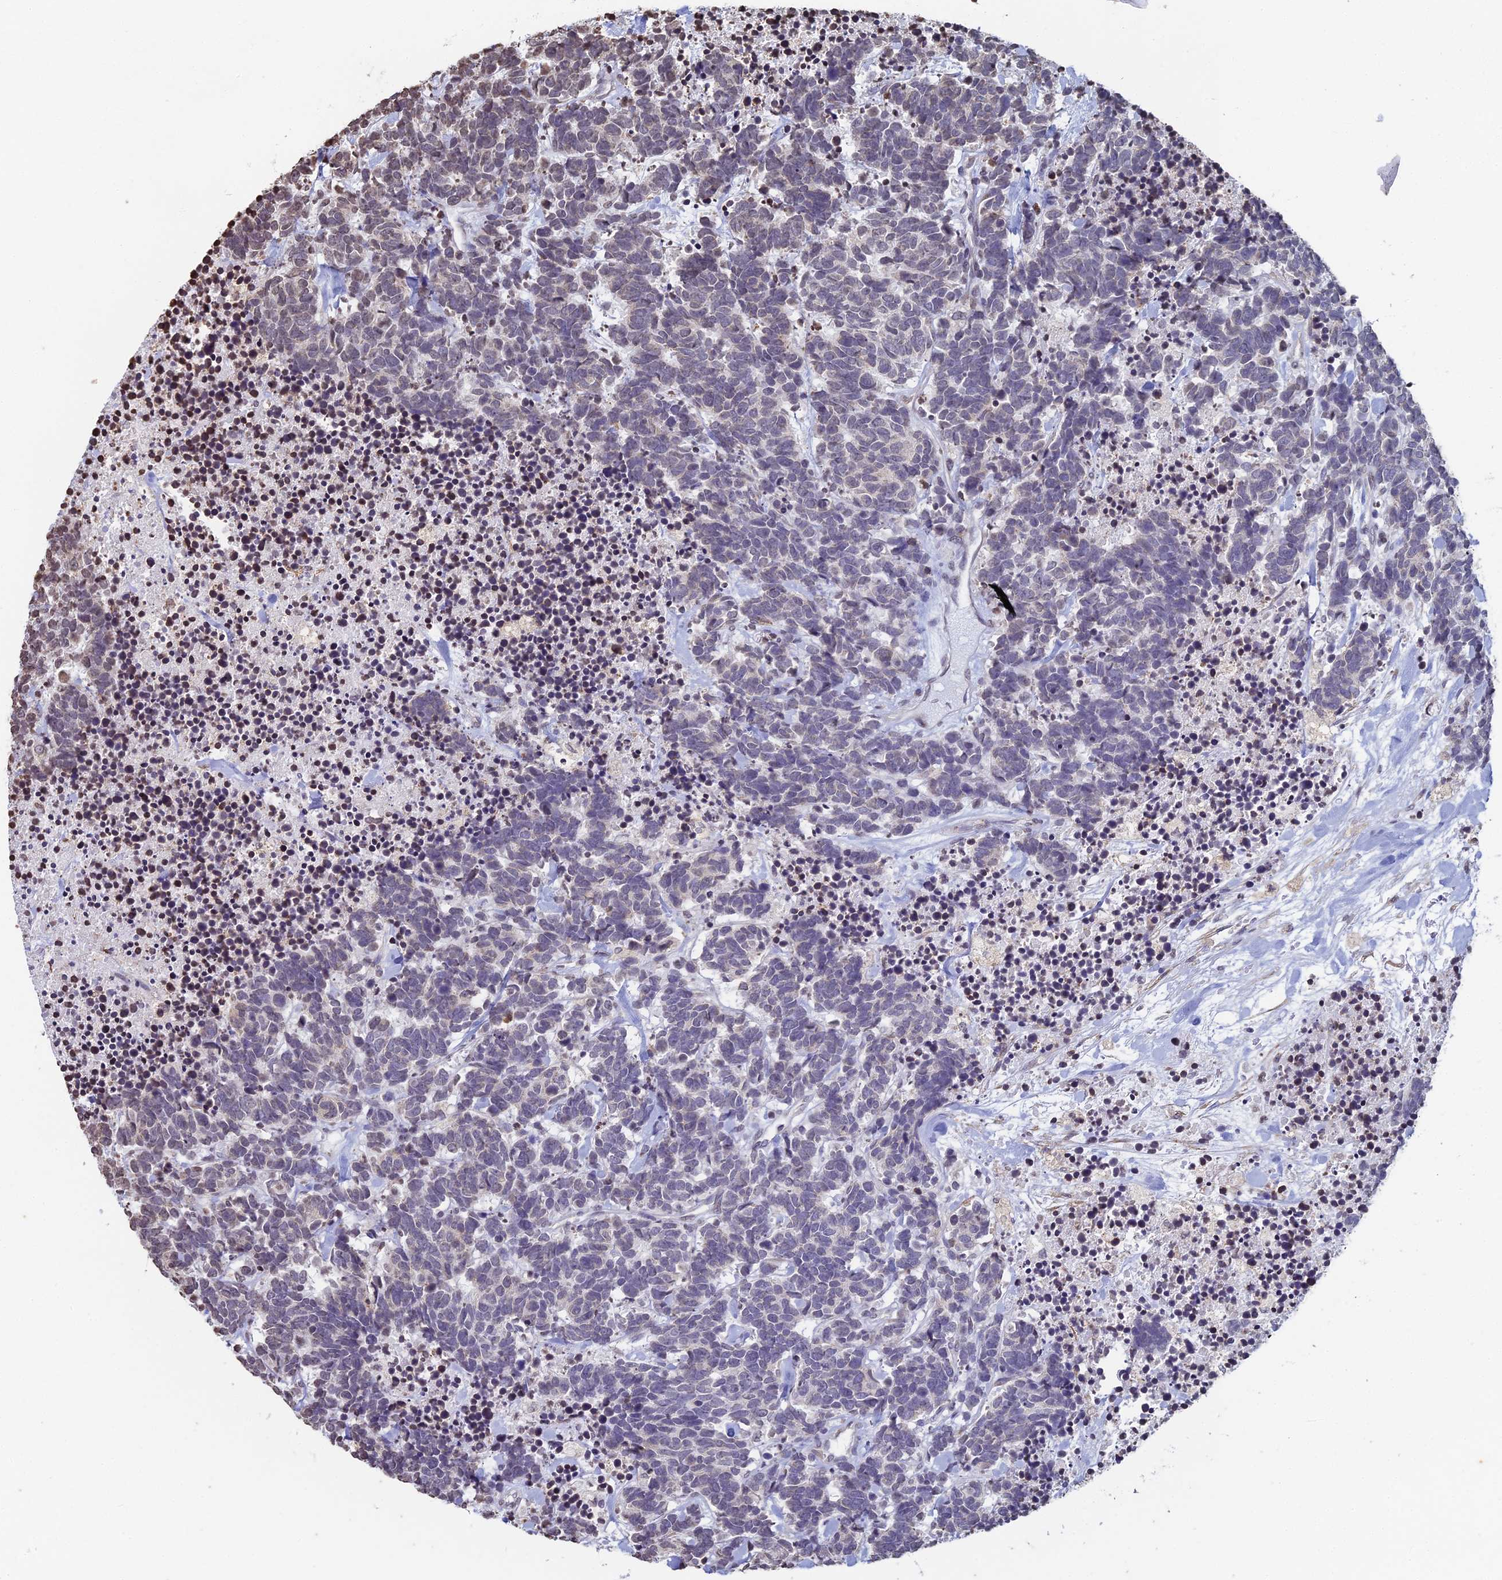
{"staining": {"intensity": "weak", "quantity": "<25%", "location": "cytoplasmic/membranous"}, "tissue": "carcinoid", "cell_type": "Tumor cells", "image_type": "cancer", "snomed": [{"axis": "morphology", "description": "Carcinoma, NOS"}, {"axis": "morphology", "description": "Carcinoid, malignant, NOS"}, {"axis": "topography", "description": "Prostate"}], "caption": "Tumor cells are negative for protein expression in human carcinoid.", "gene": "PRR22", "patient": {"sex": "male", "age": 57}}